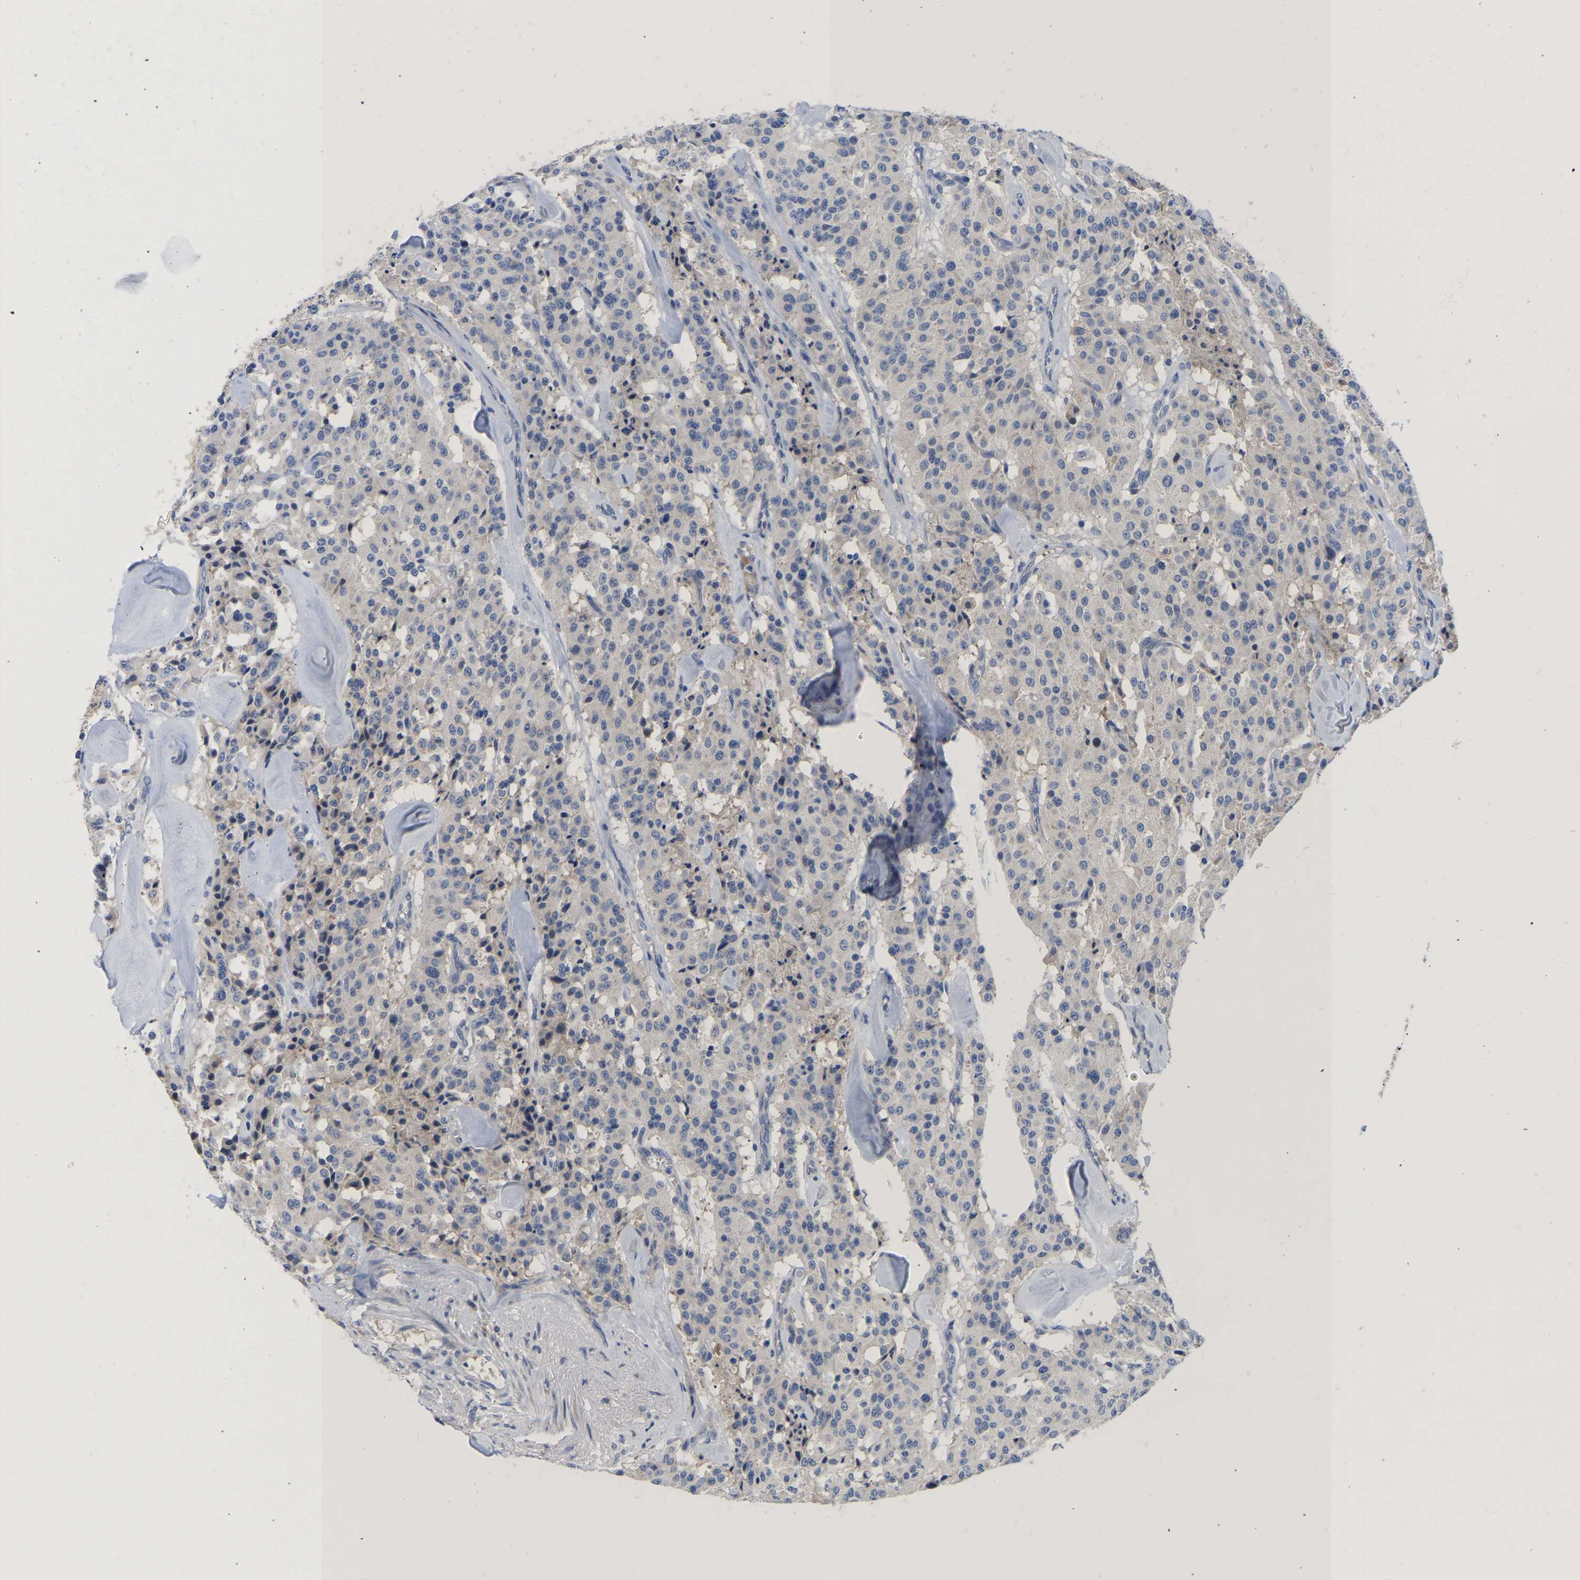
{"staining": {"intensity": "negative", "quantity": "none", "location": "none"}, "tissue": "carcinoid", "cell_type": "Tumor cells", "image_type": "cancer", "snomed": [{"axis": "morphology", "description": "Carcinoid, malignant, NOS"}, {"axis": "topography", "description": "Lung"}], "caption": "Photomicrograph shows no significant protein expression in tumor cells of carcinoid.", "gene": "ABCA10", "patient": {"sex": "male", "age": 30}}